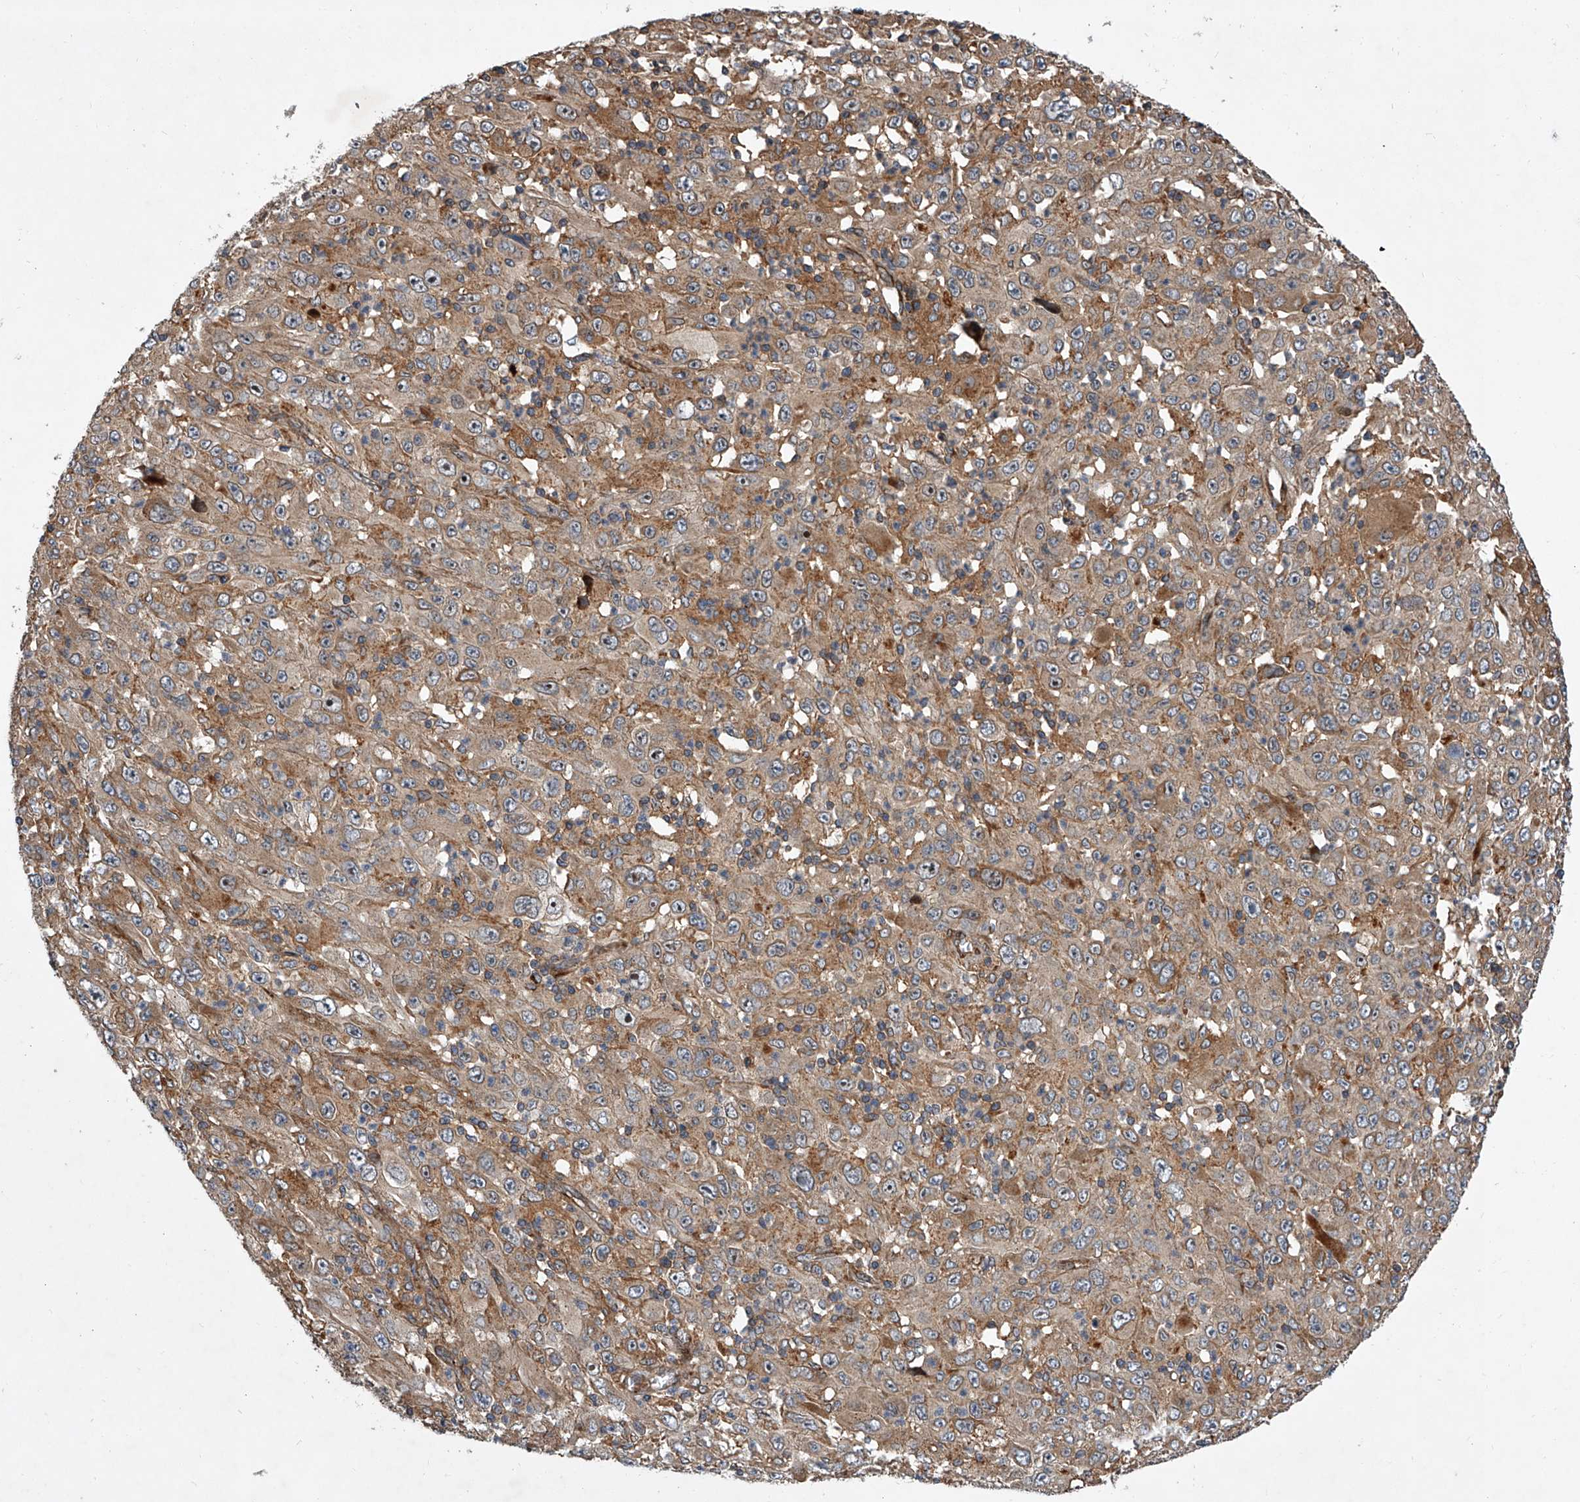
{"staining": {"intensity": "moderate", "quantity": "25%-75%", "location": "cytoplasmic/membranous,nuclear"}, "tissue": "melanoma", "cell_type": "Tumor cells", "image_type": "cancer", "snomed": [{"axis": "morphology", "description": "Malignant melanoma, Metastatic site"}, {"axis": "topography", "description": "Skin"}], "caption": "There is medium levels of moderate cytoplasmic/membranous and nuclear staining in tumor cells of melanoma, as demonstrated by immunohistochemical staining (brown color).", "gene": "USP47", "patient": {"sex": "female", "age": 56}}